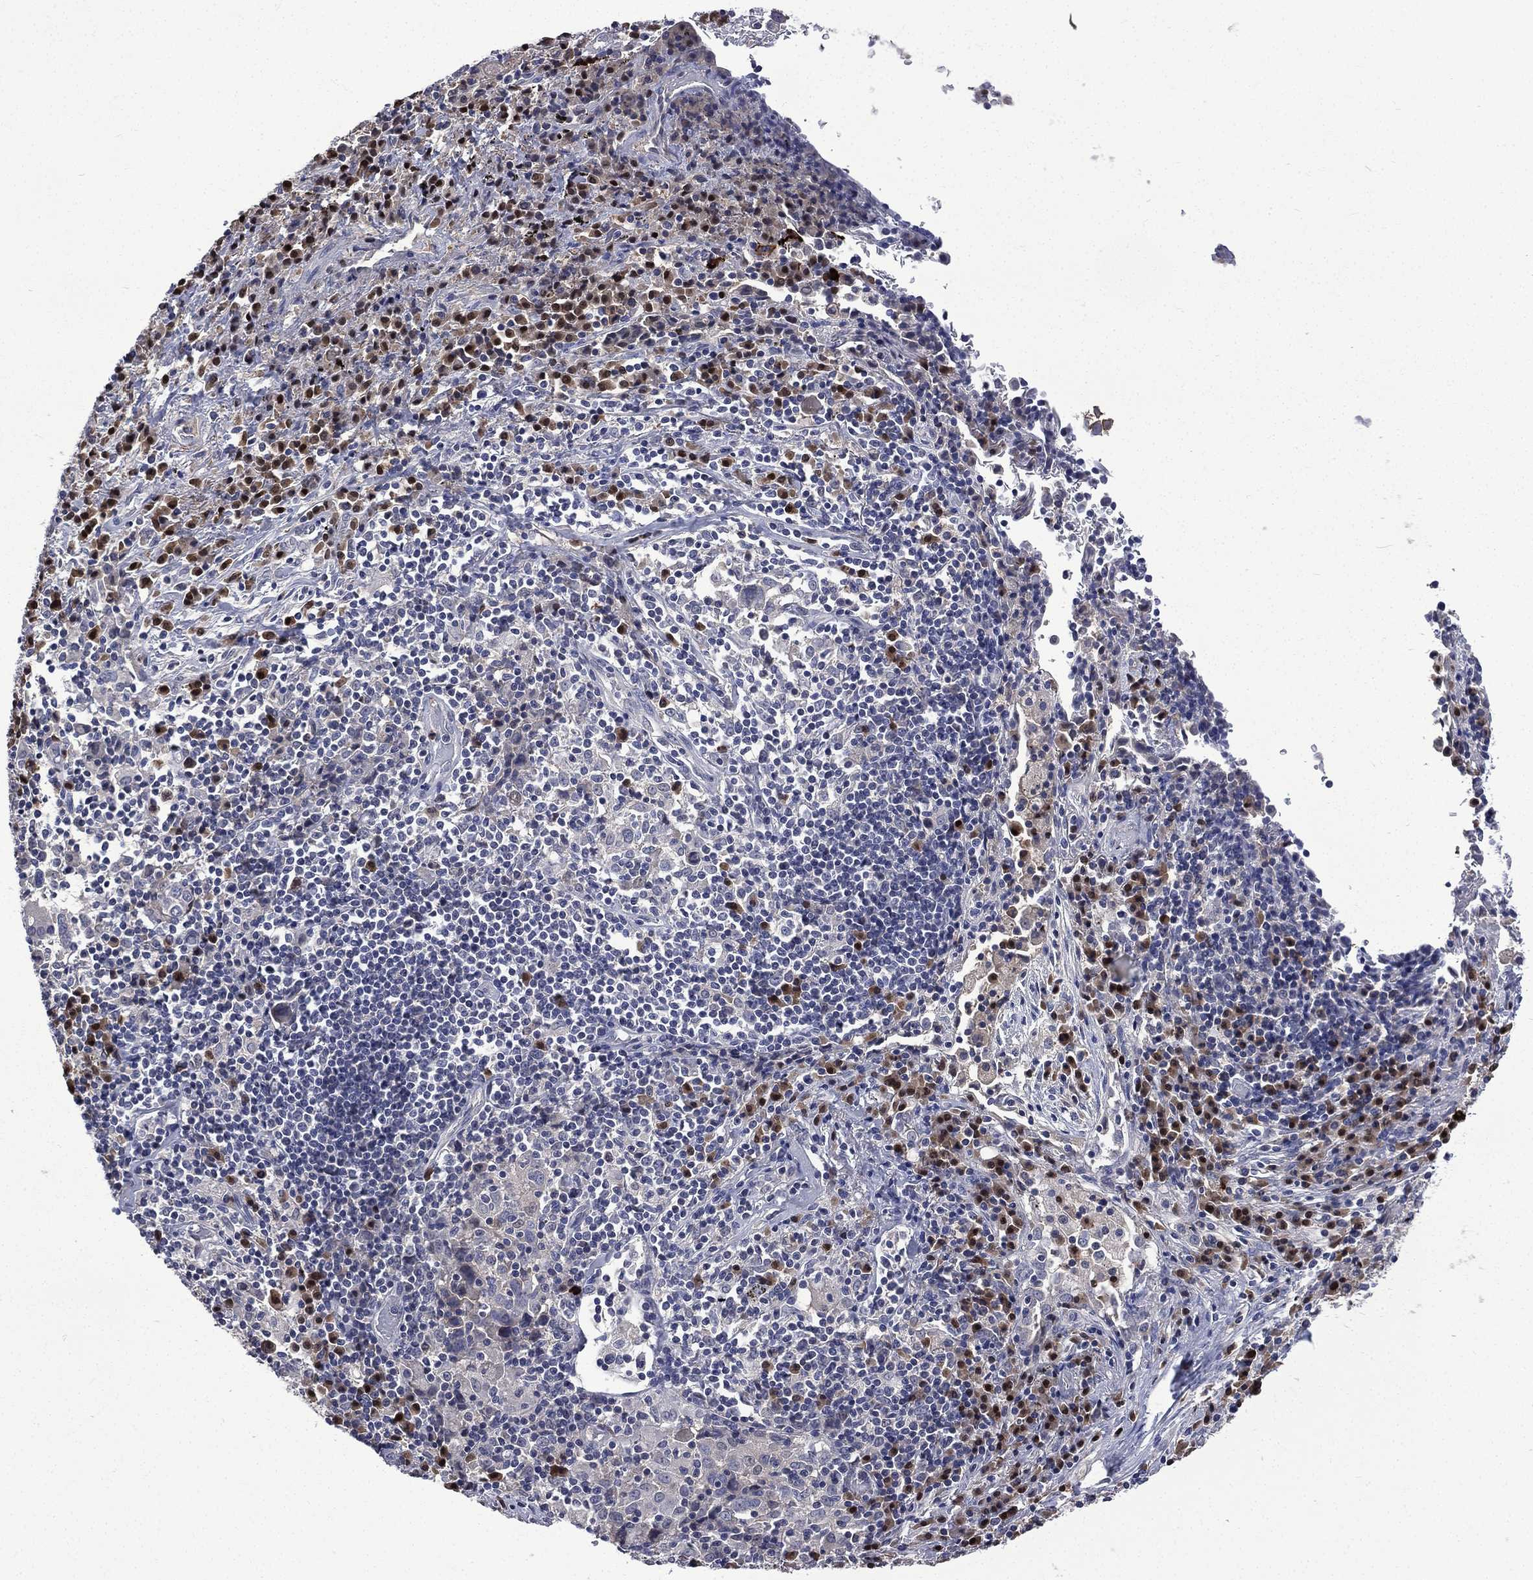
{"staining": {"intensity": "negative", "quantity": "none", "location": "none"}, "tissue": "lung cancer", "cell_type": "Tumor cells", "image_type": "cancer", "snomed": [{"axis": "morphology", "description": "Squamous cell carcinoma, NOS"}, {"axis": "topography", "description": "Lung"}], "caption": "Immunohistochemistry of lung cancer (squamous cell carcinoma) exhibits no expression in tumor cells.", "gene": "CA12", "patient": {"sex": "male", "age": 57}}